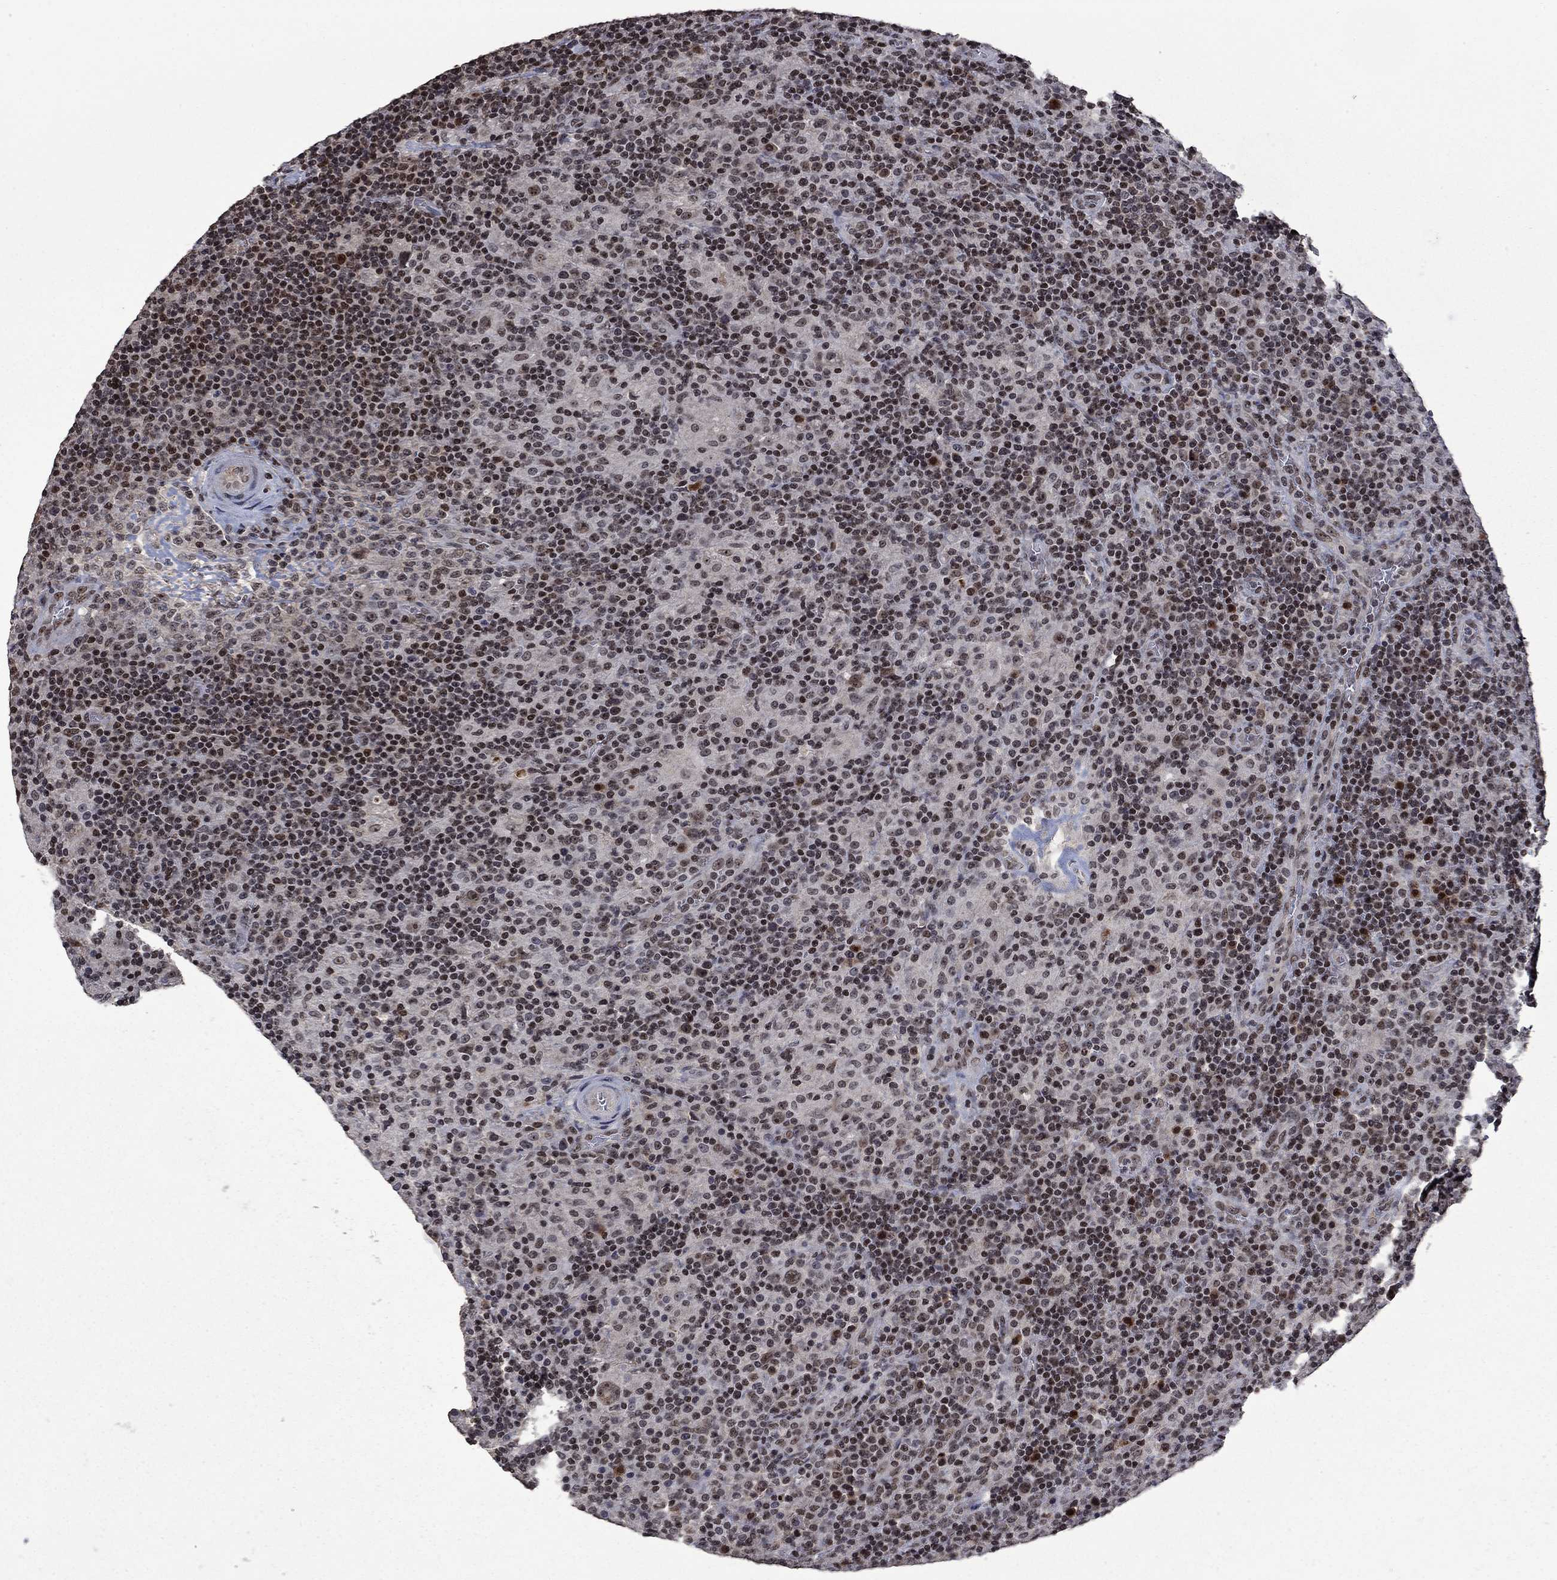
{"staining": {"intensity": "moderate", "quantity": "<25%", "location": "nuclear"}, "tissue": "lymphoma", "cell_type": "Tumor cells", "image_type": "cancer", "snomed": [{"axis": "morphology", "description": "Hodgkin's disease, NOS"}, {"axis": "topography", "description": "Lymph node"}], "caption": "Protein expression analysis of human Hodgkin's disease reveals moderate nuclear expression in approximately <25% of tumor cells.", "gene": "FBL", "patient": {"sex": "male", "age": 70}}